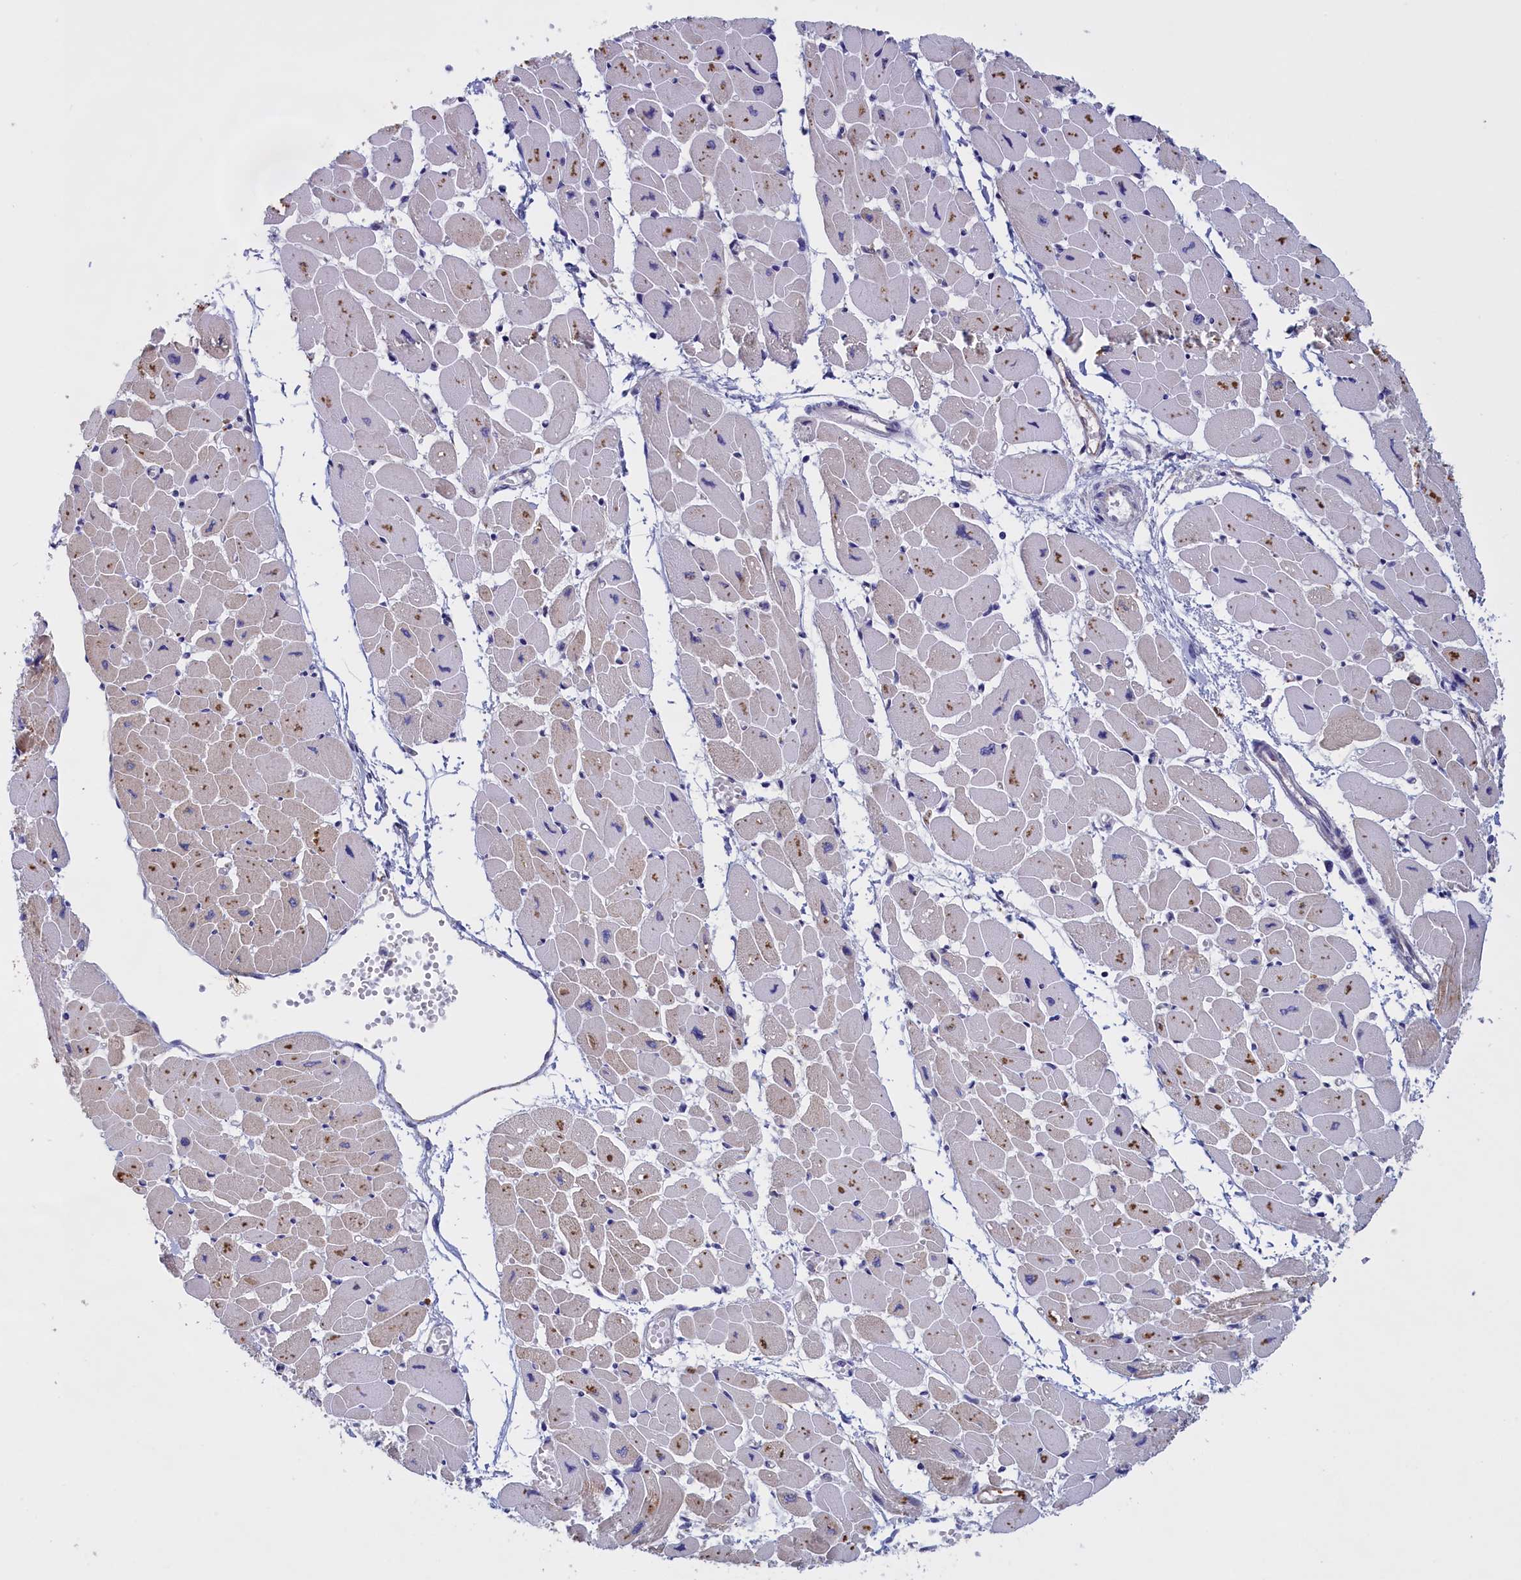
{"staining": {"intensity": "weak", "quantity": "25%-75%", "location": "cytoplasmic/membranous"}, "tissue": "heart muscle", "cell_type": "Cardiomyocytes", "image_type": "normal", "snomed": [{"axis": "morphology", "description": "Normal tissue, NOS"}, {"axis": "topography", "description": "Heart"}], "caption": "Protein expression analysis of benign human heart muscle reveals weak cytoplasmic/membranous positivity in about 25%-75% of cardiomyocytes.", "gene": "COL19A1", "patient": {"sex": "female", "age": 54}}